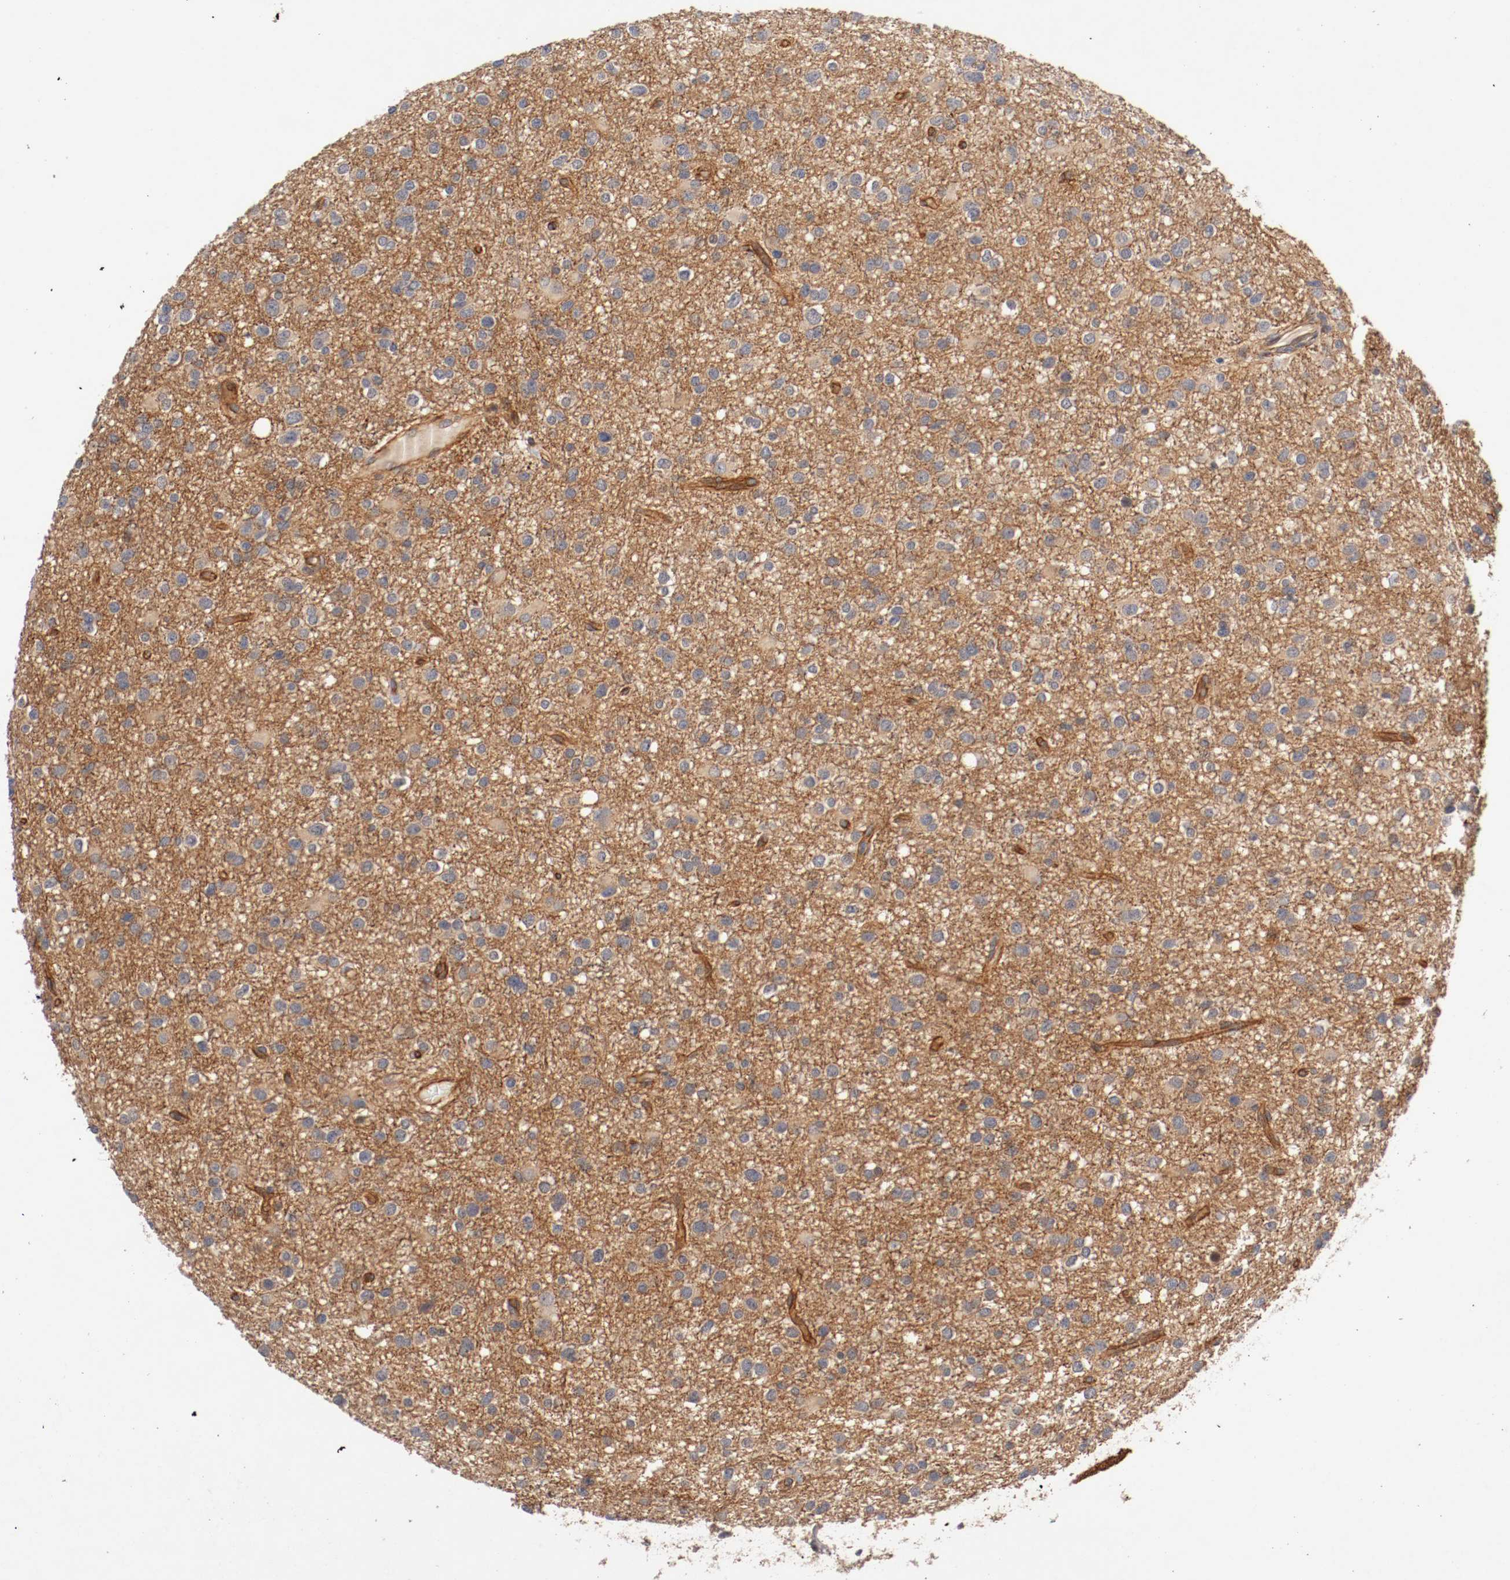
{"staining": {"intensity": "negative", "quantity": "none", "location": "none"}, "tissue": "glioma", "cell_type": "Tumor cells", "image_type": "cancer", "snomed": [{"axis": "morphology", "description": "Glioma, malignant, Low grade"}, {"axis": "topography", "description": "Brain"}], "caption": "Human glioma stained for a protein using immunohistochemistry shows no staining in tumor cells.", "gene": "TYK2", "patient": {"sex": "male", "age": 42}}